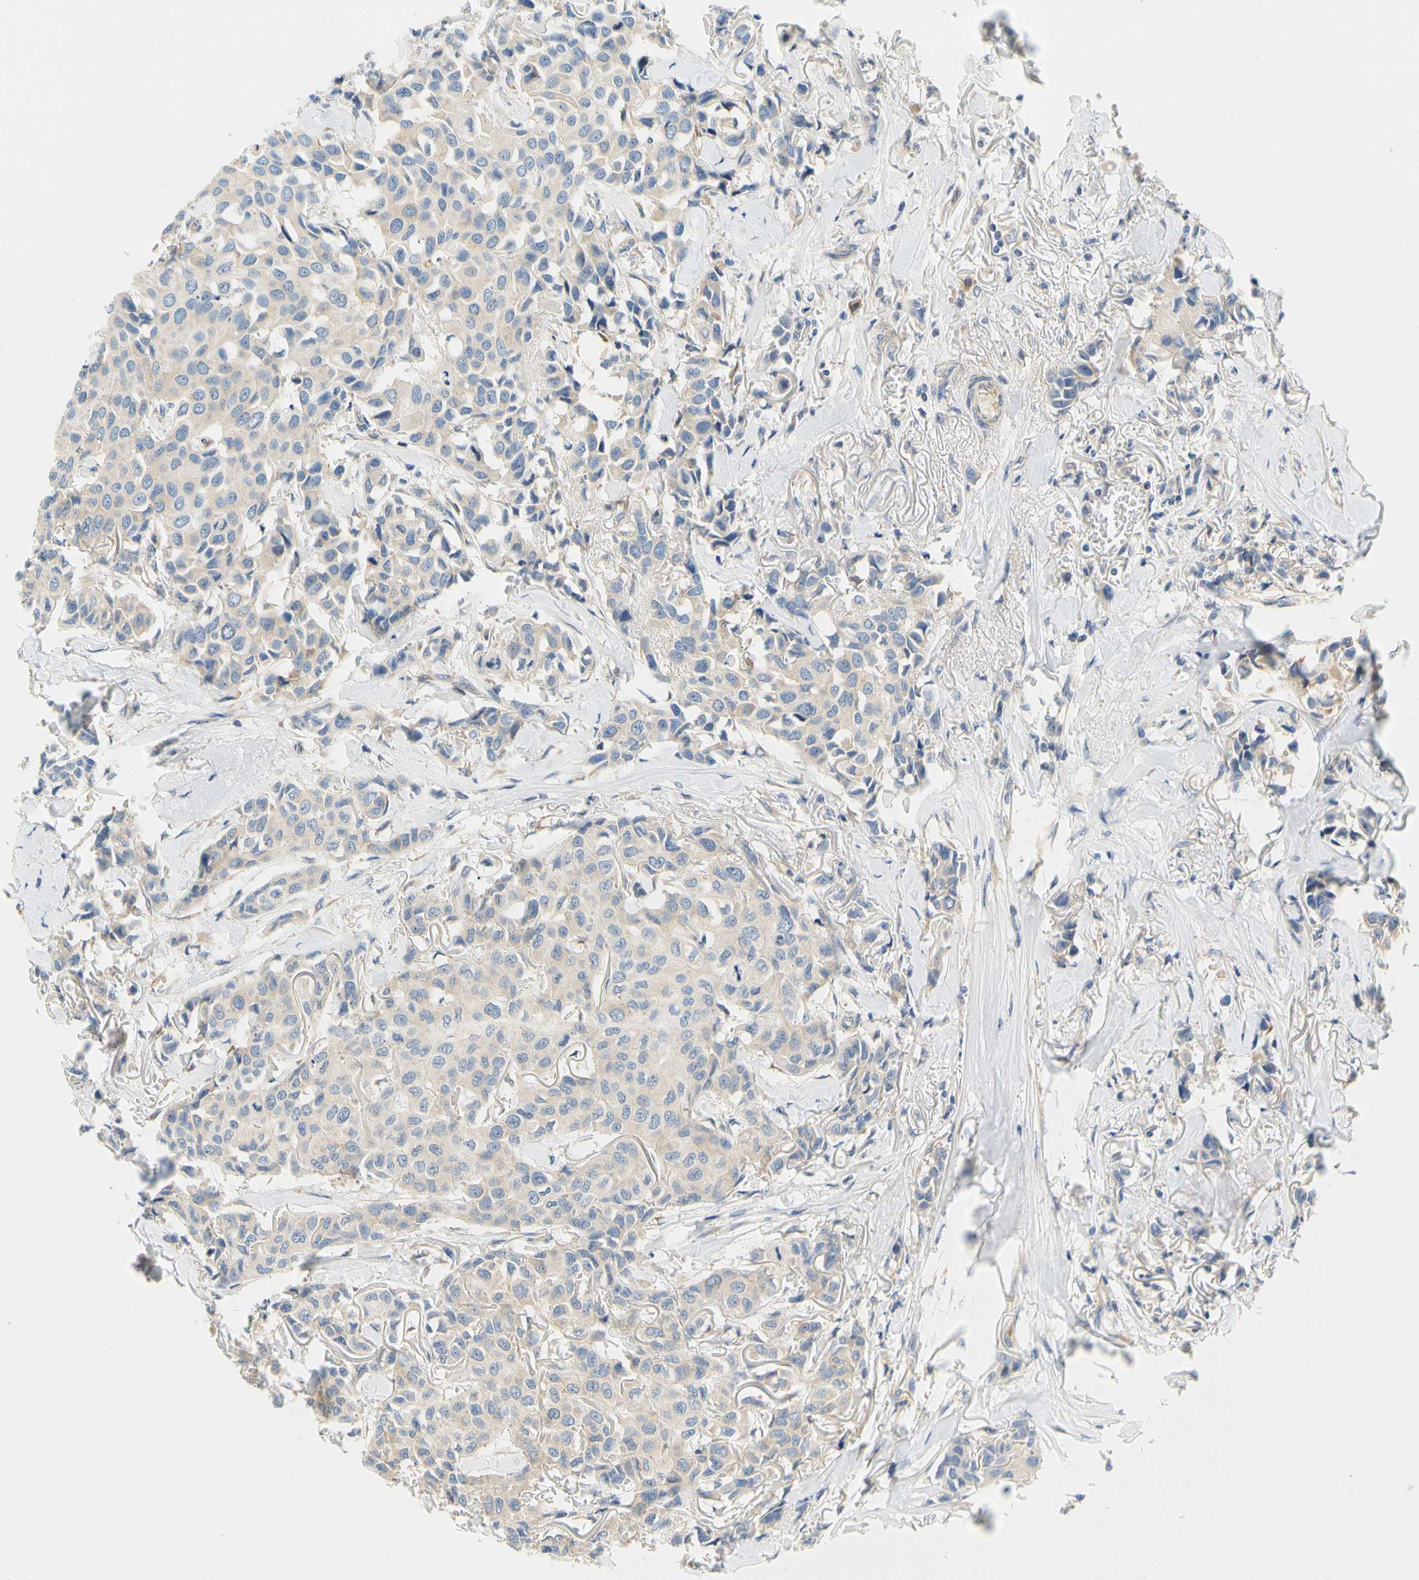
{"staining": {"intensity": "weak", "quantity": ">75%", "location": "cytoplasmic/membranous"}, "tissue": "breast cancer", "cell_type": "Tumor cells", "image_type": "cancer", "snomed": [{"axis": "morphology", "description": "Duct carcinoma"}, {"axis": "topography", "description": "Breast"}], "caption": "This histopathology image displays immunohistochemistry staining of human invasive ductal carcinoma (breast), with low weak cytoplasmic/membranous positivity in about >75% of tumor cells.", "gene": "LRRC47", "patient": {"sex": "female", "age": 80}}